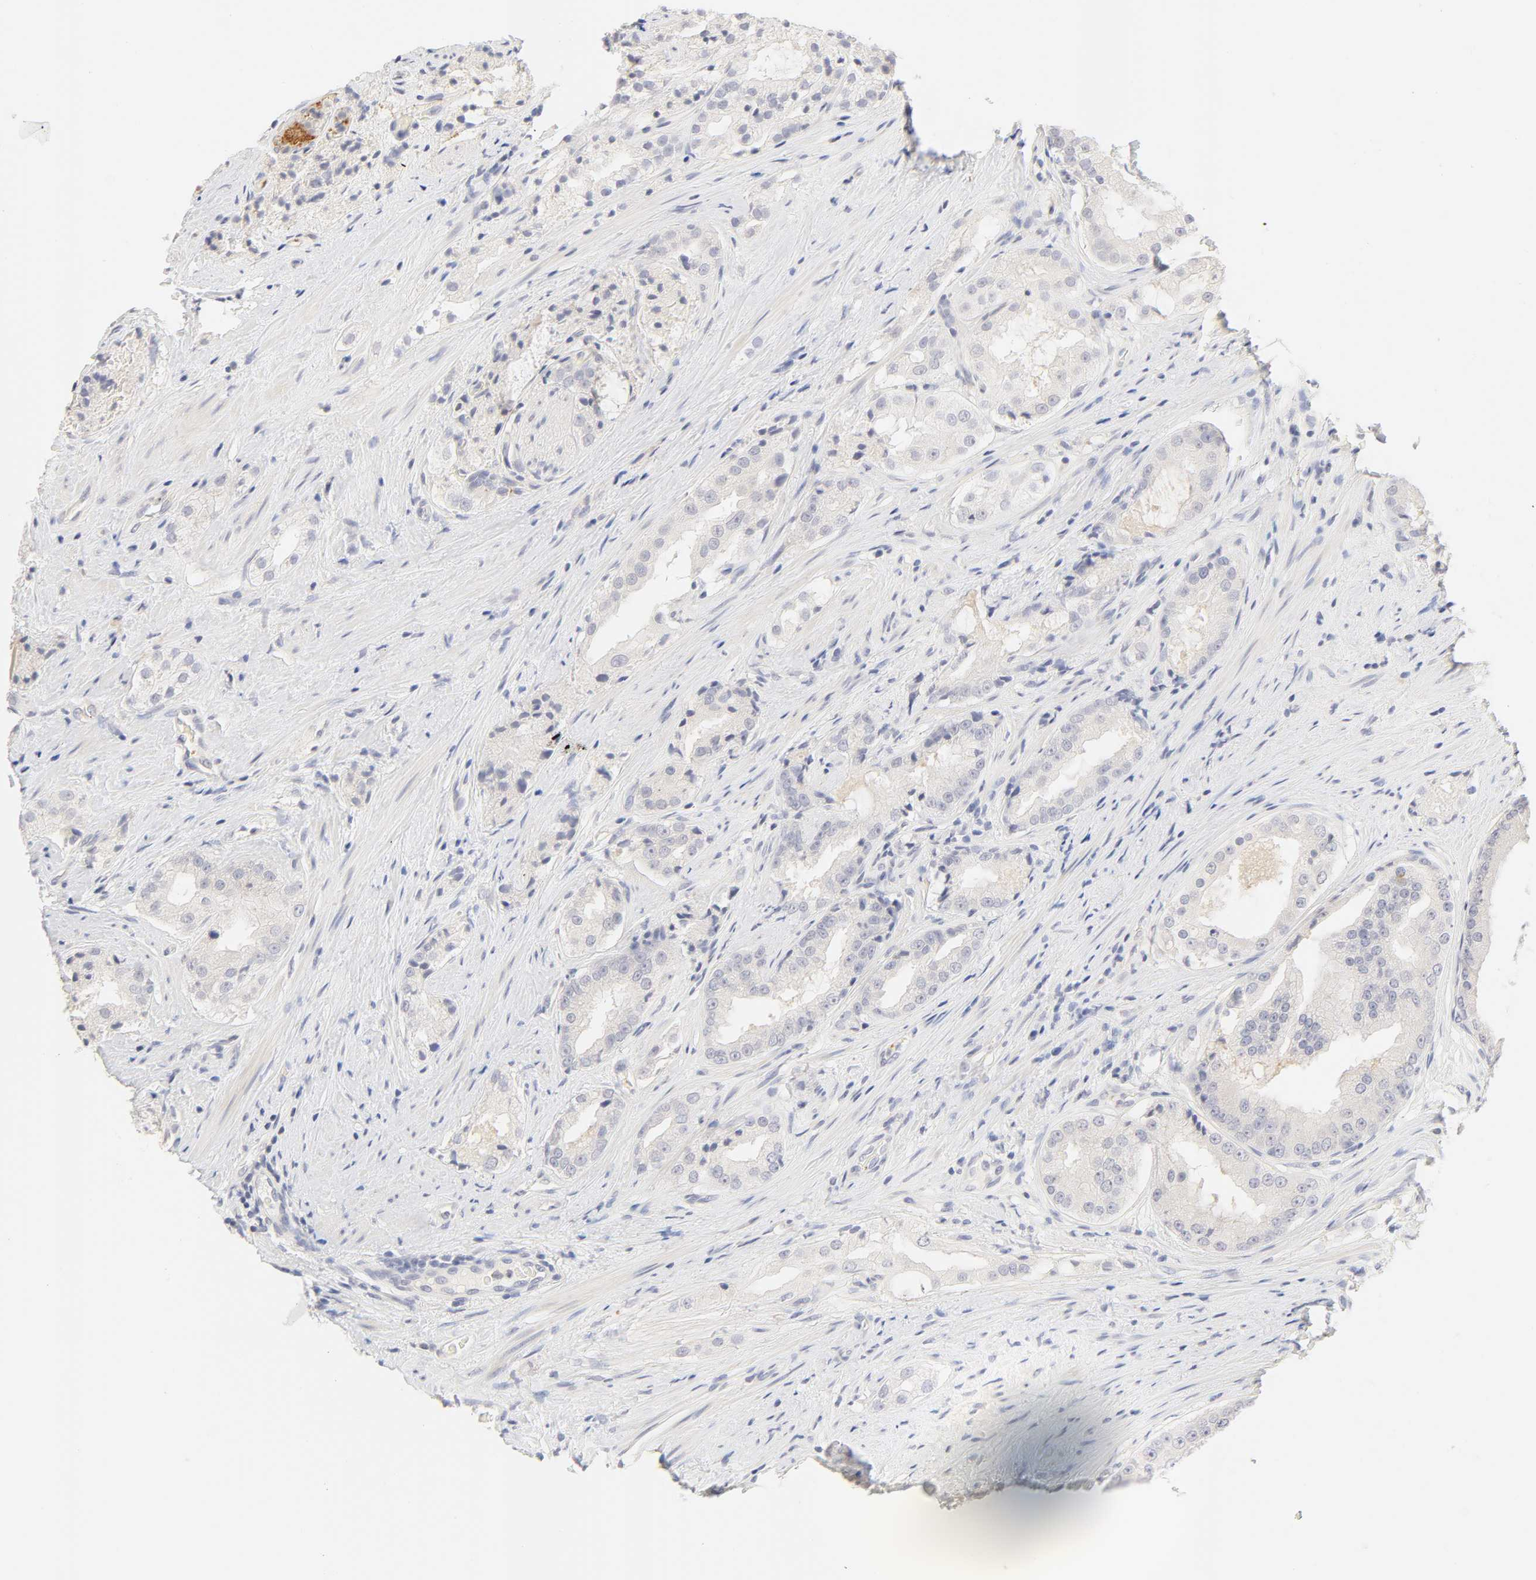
{"staining": {"intensity": "weak", "quantity": "<25%", "location": "cytoplasmic/membranous"}, "tissue": "prostate cancer", "cell_type": "Tumor cells", "image_type": "cancer", "snomed": [{"axis": "morphology", "description": "Adenocarcinoma, High grade"}, {"axis": "topography", "description": "Prostate"}], "caption": "This is an immunohistochemistry image of prostate cancer (adenocarcinoma (high-grade)). There is no expression in tumor cells.", "gene": "CYP4B1", "patient": {"sex": "male", "age": 73}}